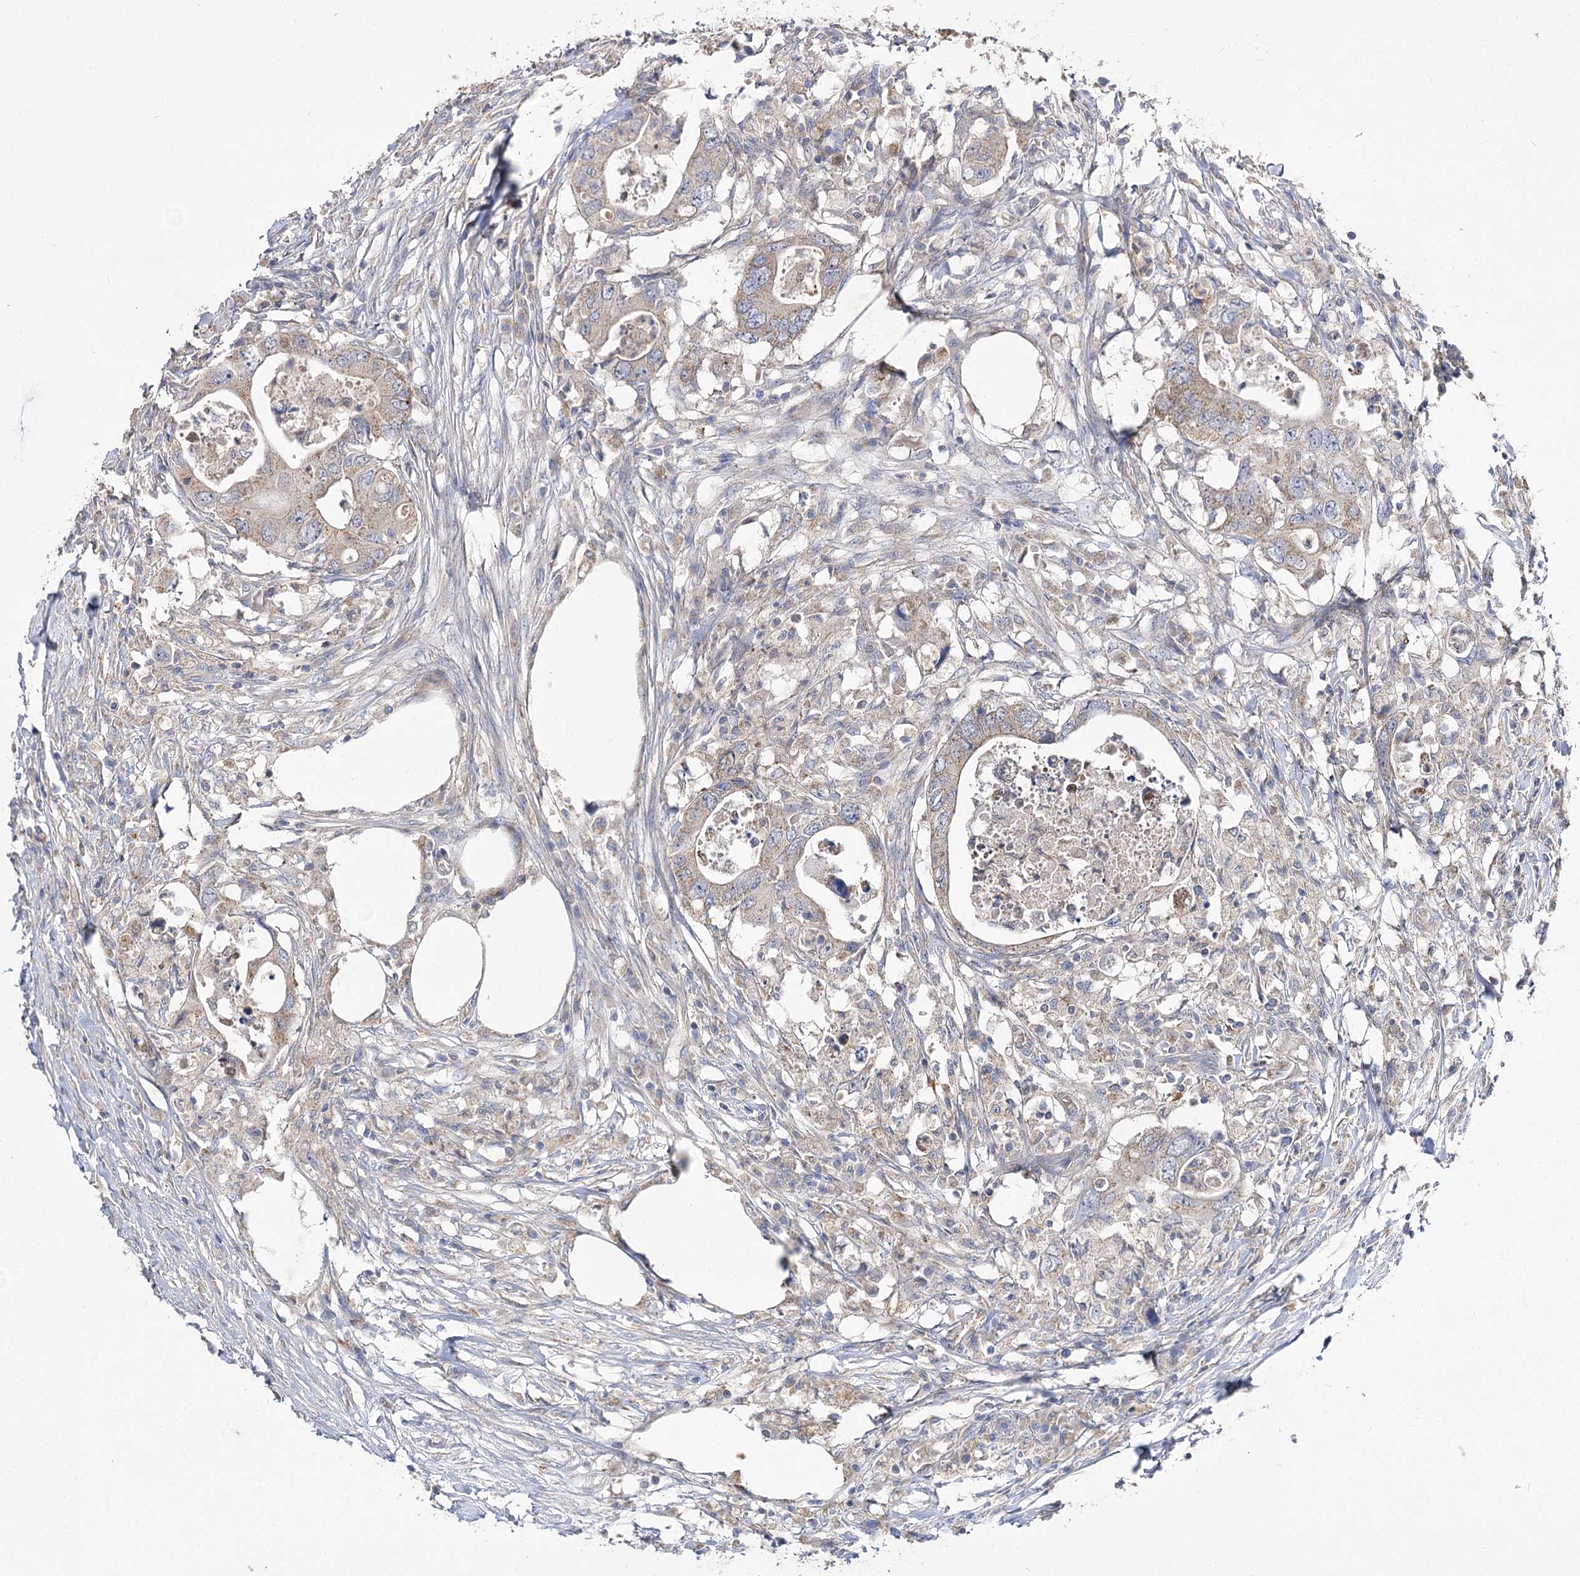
{"staining": {"intensity": "weak", "quantity": "25%-75%", "location": "cytoplasmic/membranous"}, "tissue": "colorectal cancer", "cell_type": "Tumor cells", "image_type": "cancer", "snomed": [{"axis": "morphology", "description": "Adenocarcinoma, NOS"}, {"axis": "topography", "description": "Colon"}], "caption": "Immunohistochemistry of colorectal cancer (adenocarcinoma) demonstrates low levels of weak cytoplasmic/membranous staining in about 25%-75% of tumor cells.", "gene": "AURKC", "patient": {"sex": "male", "age": 71}}